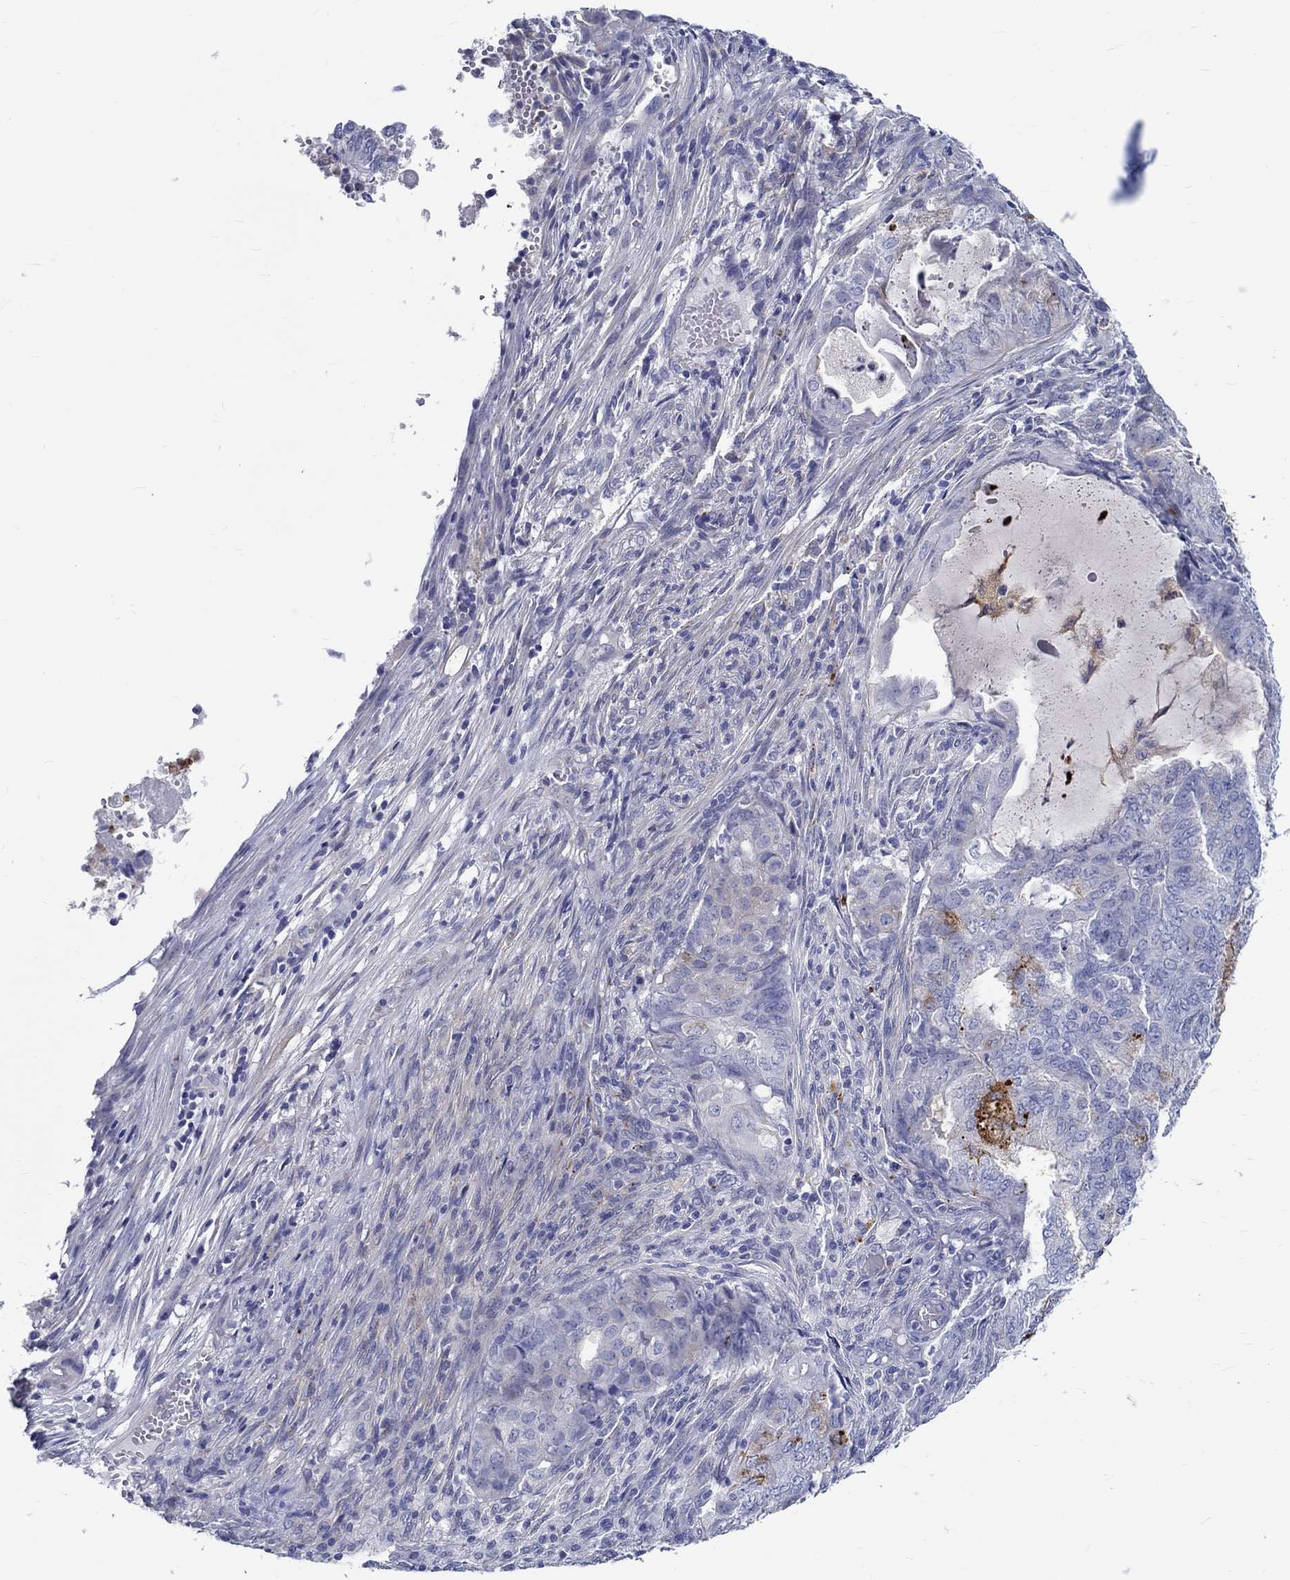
{"staining": {"intensity": "negative", "quantity": "none", "location": "none"}, "tissue": "endometrial cancer", "cell_type": "Tumor cells", "image_type": "cancer", "snomed": [{"axis": "morphology", "description": "Adenocarcinoma, NOS"}, {"axis": "topography", "description": "Endometrium"}], "caption": "Immunohistochemistry histopathology image of endometrial cancer (adenocarcinoma) stained for a protein (brown), which reveals no expression in tumor cells.", "gene": "SH2D7", "patient": {"sex": "female", "age": 62}}